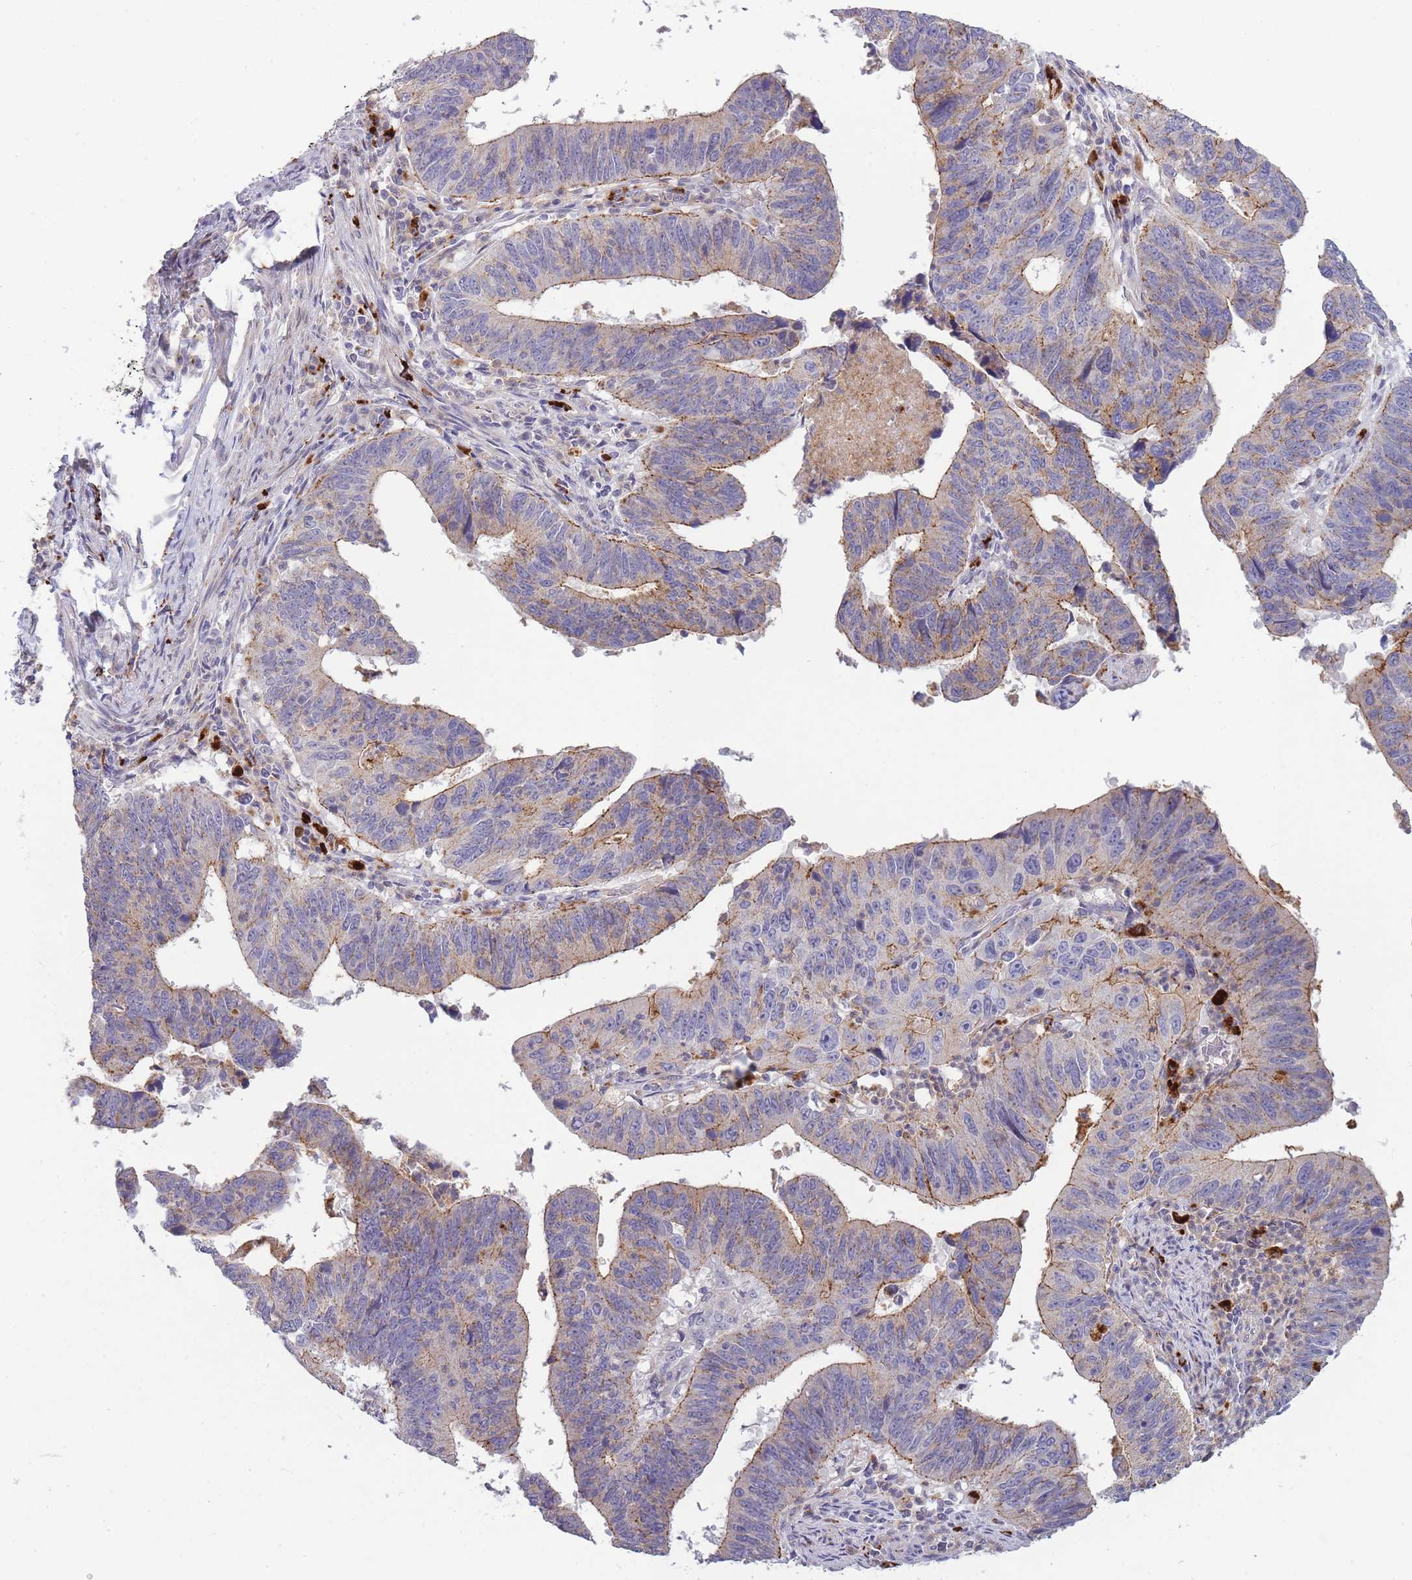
{"staining": {"intensity": "weak", "quantity": "25%-75%", "location": "cytoplasmic/membranous"}, "tissue": "stomach cancer", "cell_type": "Tumor cells", "image_type": "cancer", "snomed": [{"axis": "morphology", "description": "Adenocarcinoma, NOS"}, {"axis": "topography", "description": "Stomach"}], "caption": "This is an image of immunohistochemistry staining of stomach adenocarcinoma, which shows weak positivity in the cytoplasmic/membranous of tumor cells.", "gene": "TRIM61", "patient": {"sex": "male", "age": 59}}